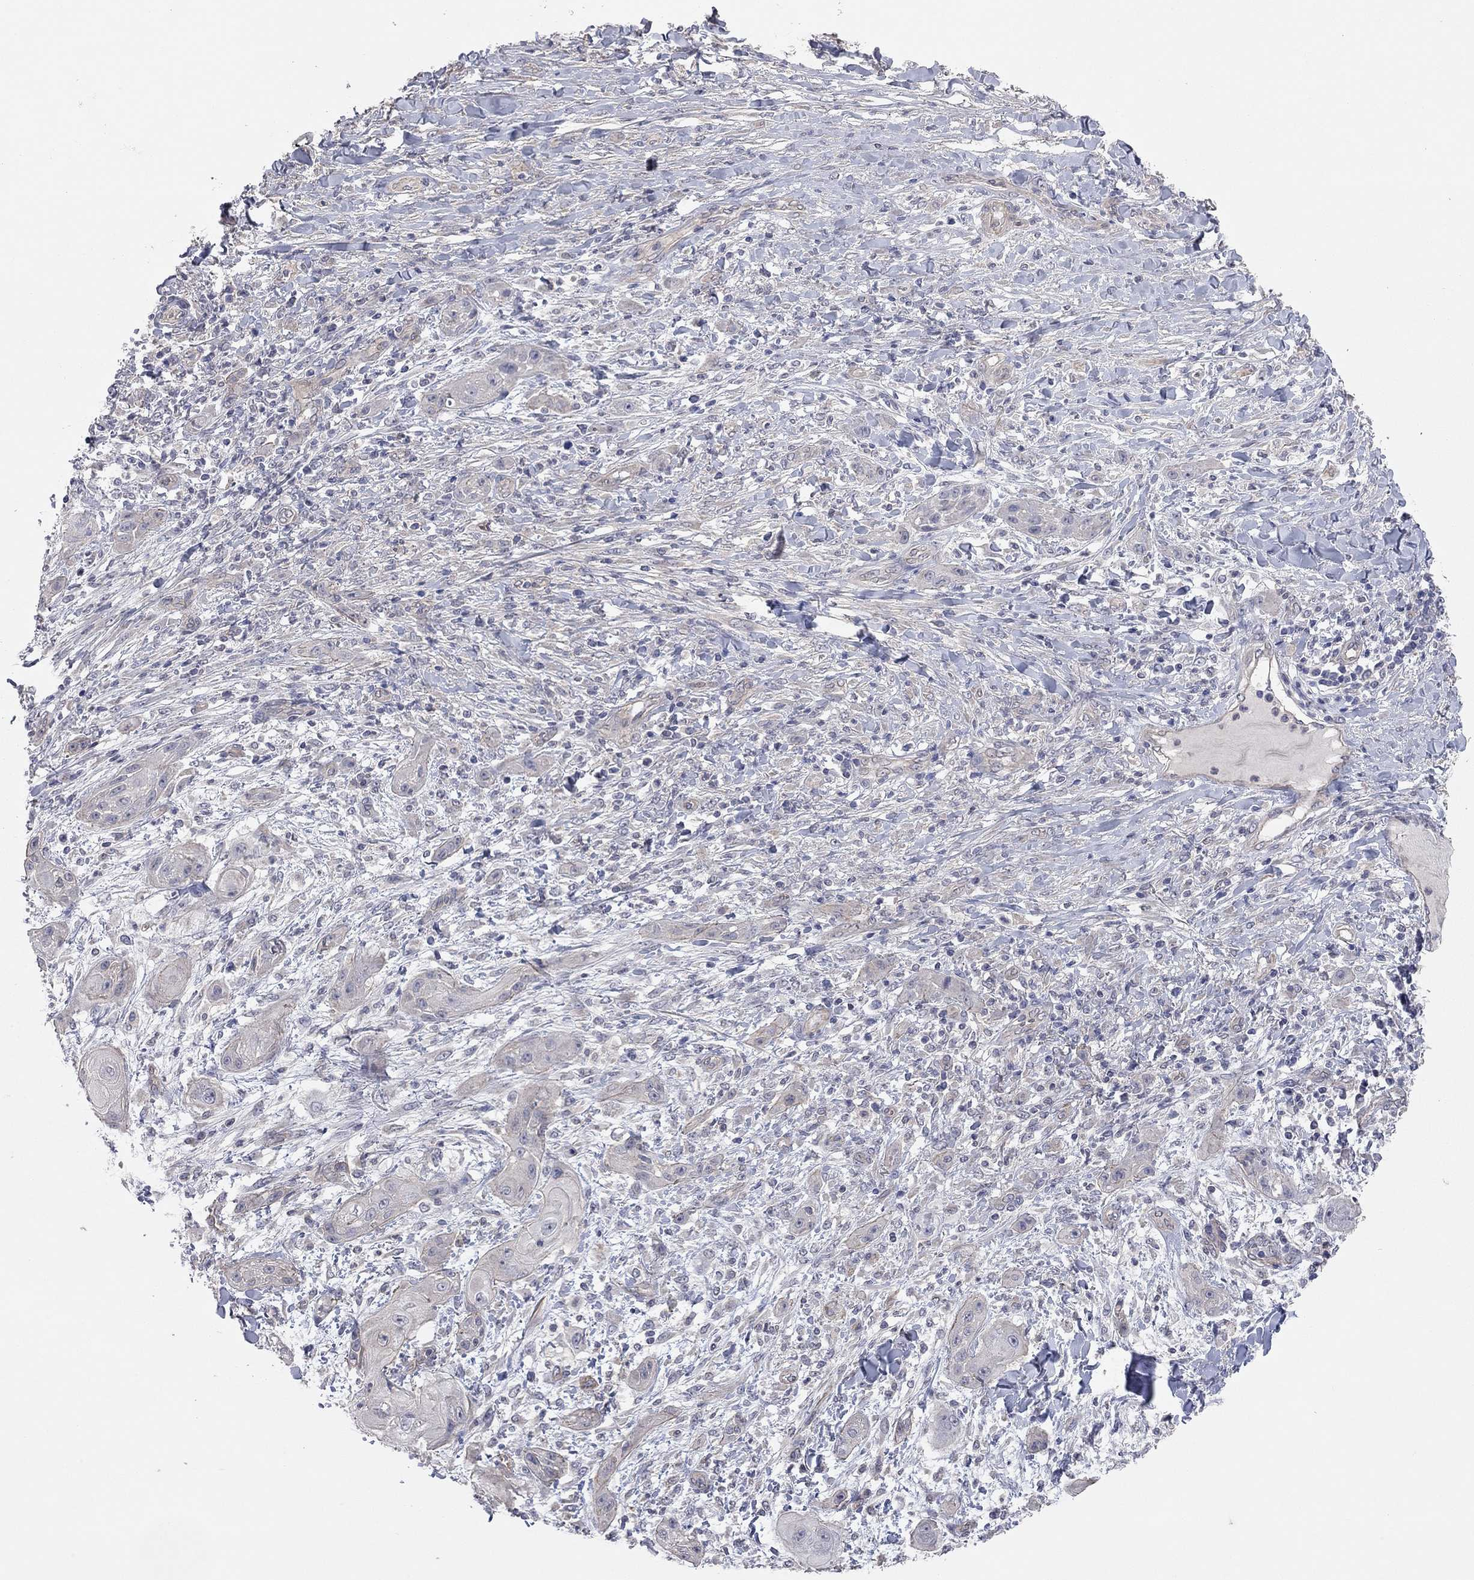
{"staining": {"intensity": "negative", "quantity": "none", "location": "none"}, "tissue": "skin cancer", "cell_type": "Tumor cells", "image_type": "cancer", "snomed": [{"axis": "morphology", "description": "Squamous cell carcinoma, NOS"}, {"axis": "topography", "description": "Skin"}], "caption": "Tumor cells show no significant staining in skin cancer.", "gene": "KCNB1", "patient": {"sex": "male", "age": 62}}